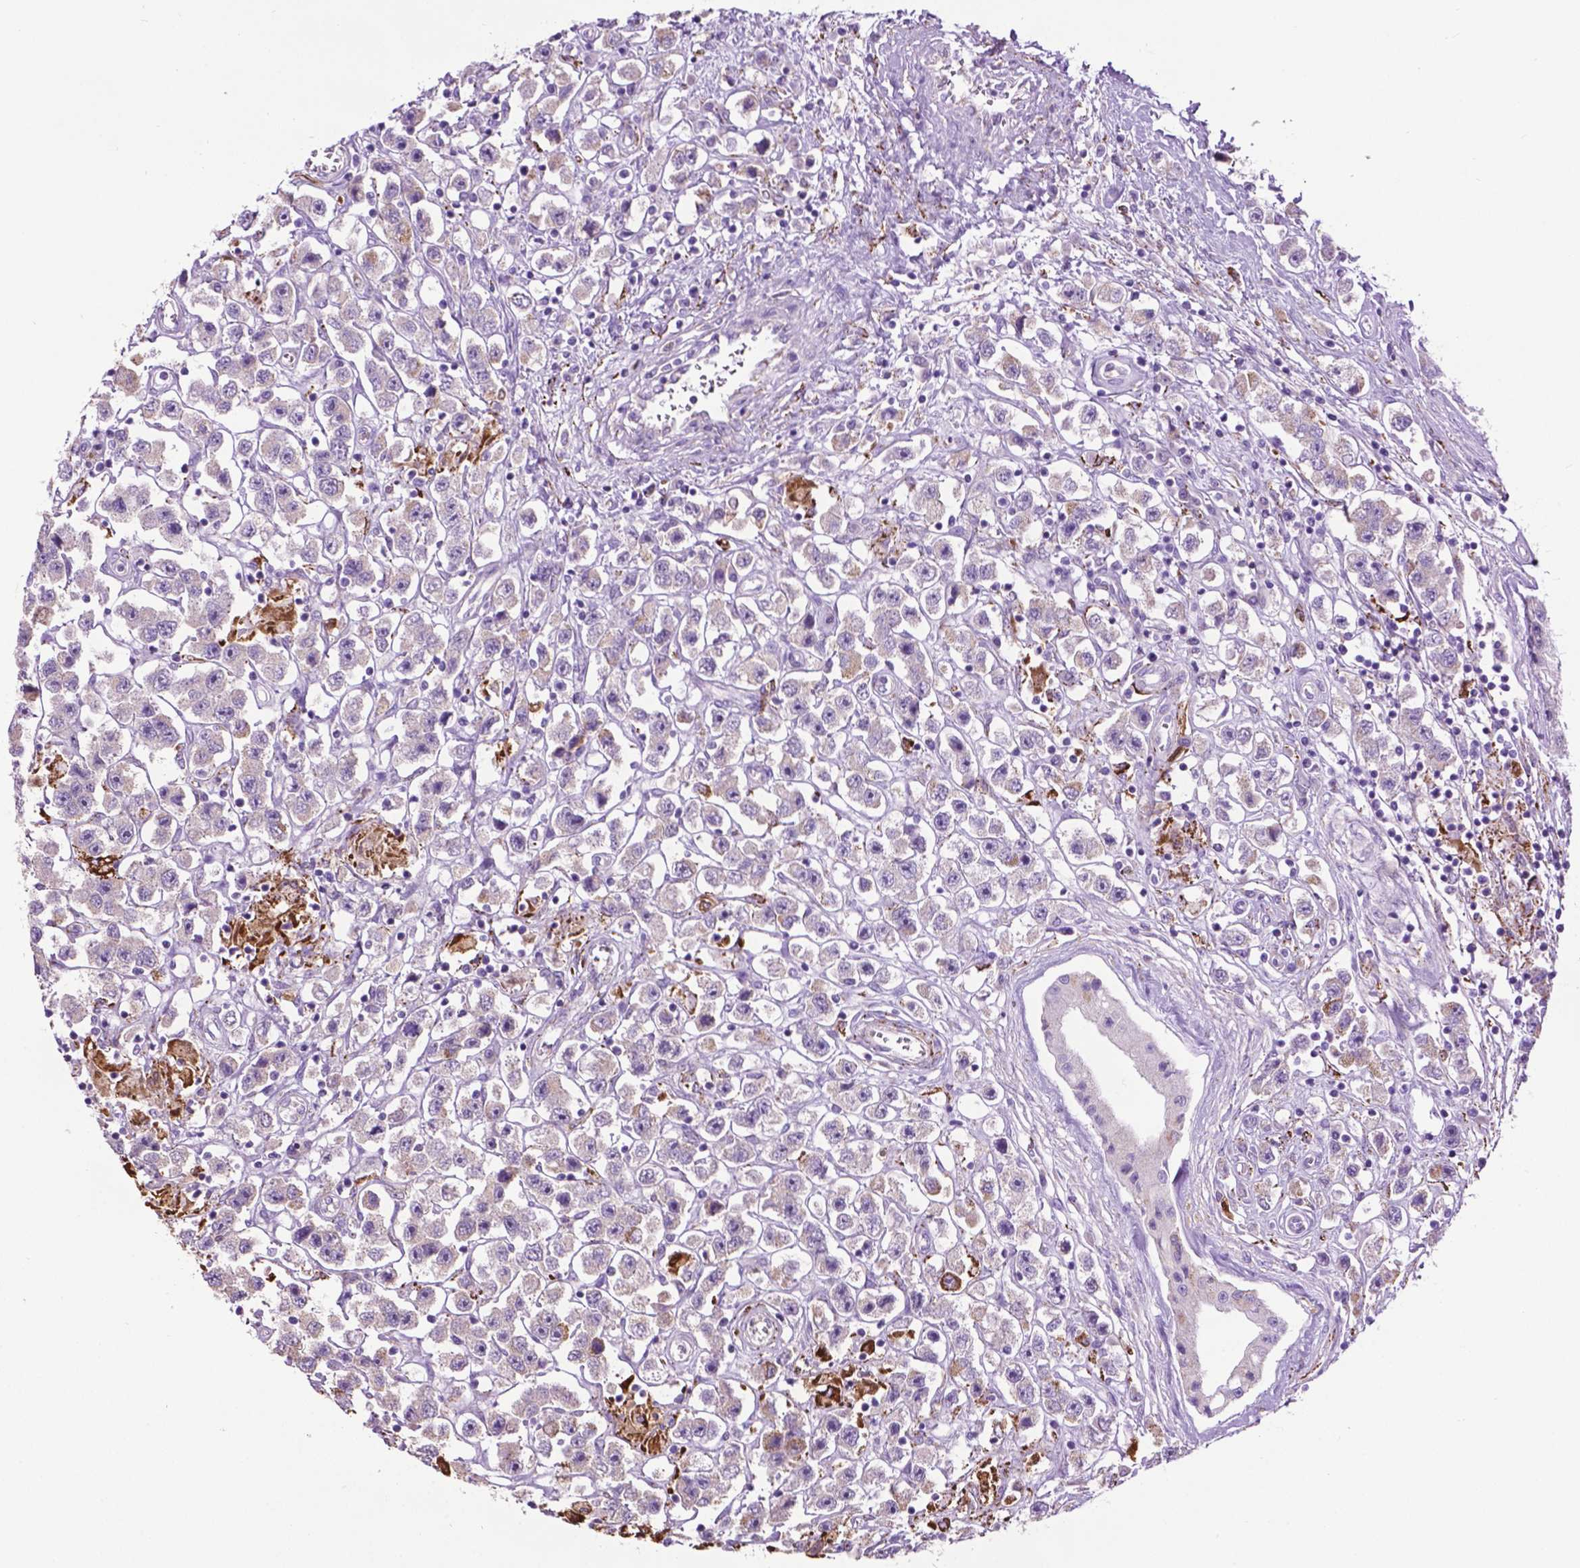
{"staining": {"intensity": "negative", "quantity": "none", "location": "none"}, "tissue": "testis cancer", "cell_type": "Tumor cells", "image_type": "cancer", "snomed": [{"axis": "morphology", "description": "Seminoma, NOS"}, {"axis": "topography", "description": "Testis"}], "caption": "Tumor cells show no significant expression in testis cancer (seminoma).", "gene": "TMEM132E", "patient": {"sex": "male", "age": 45}}